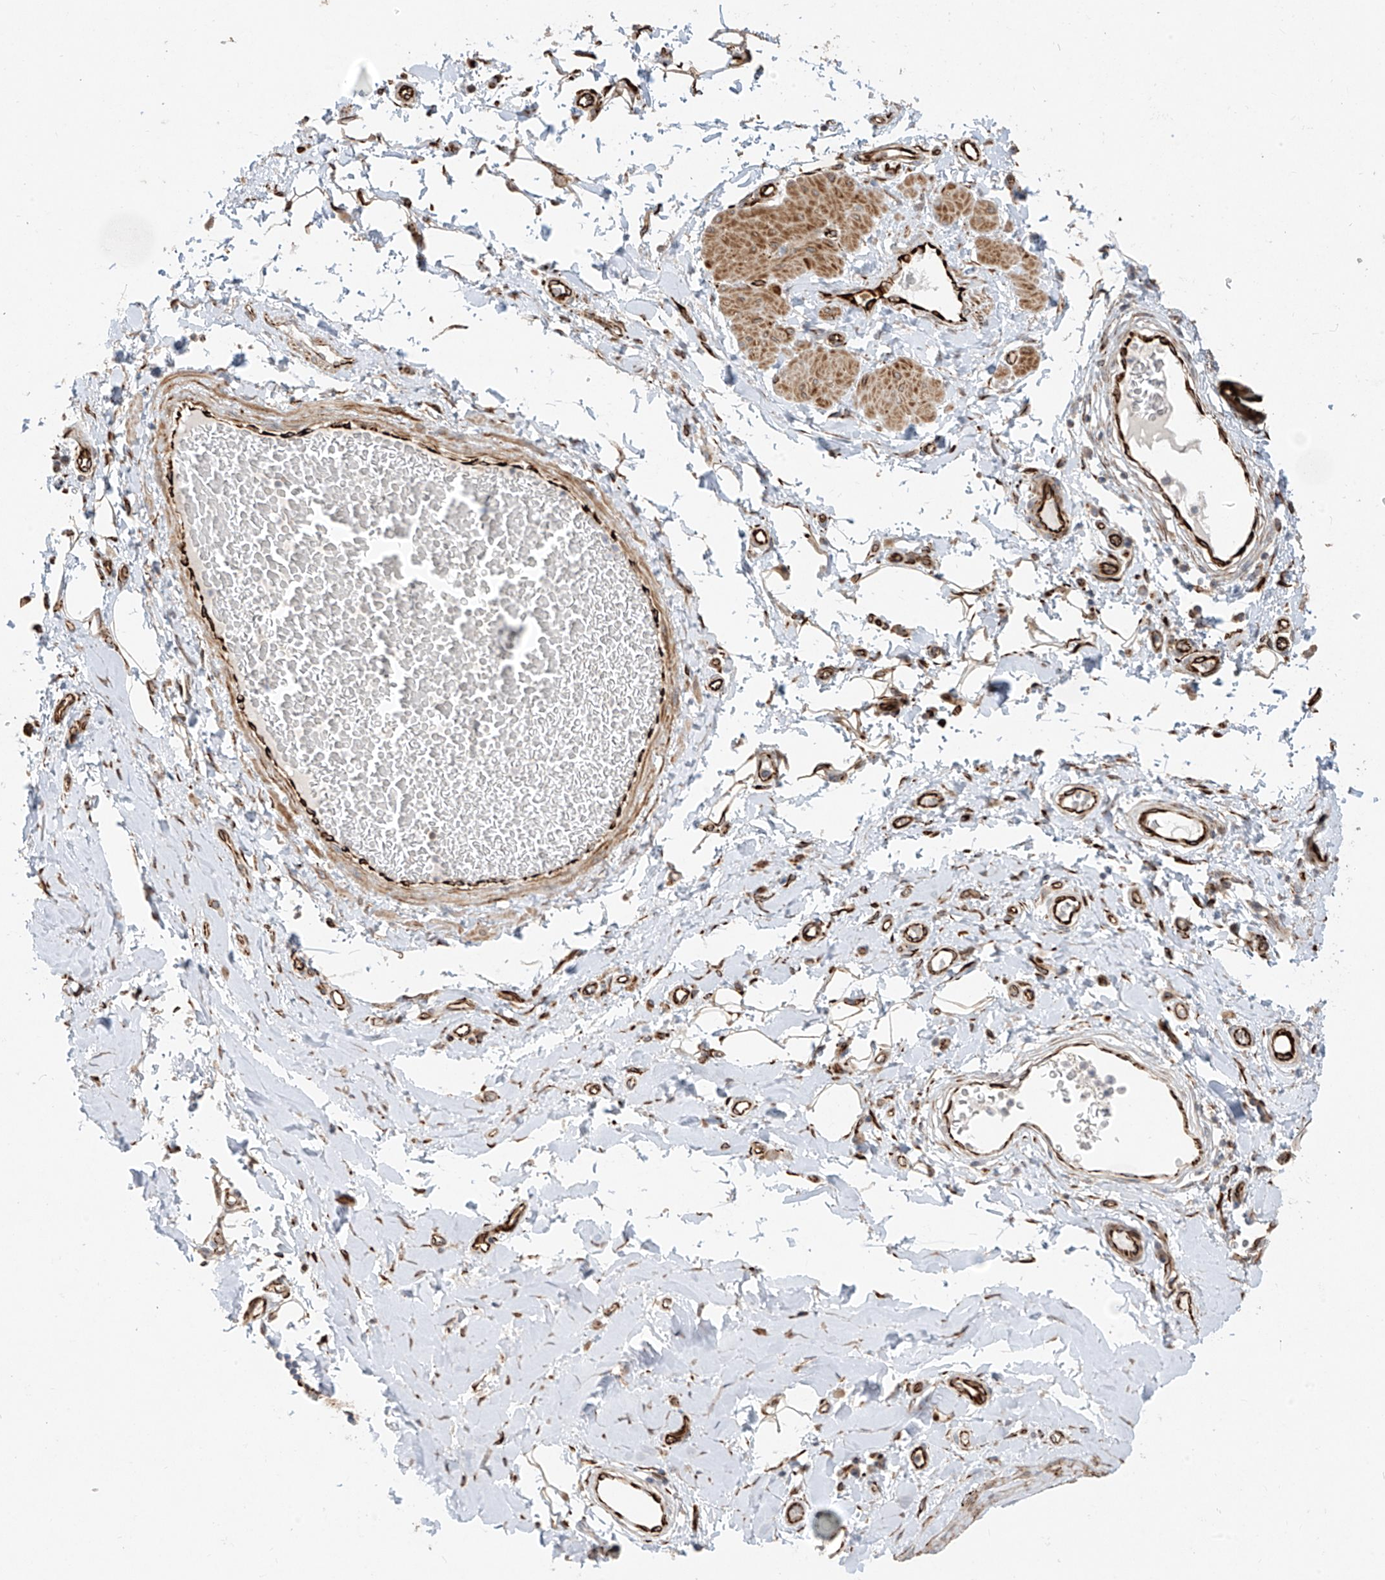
{"staining": {"intensity": "weak", "quantity": ">75%", "location": "cytoplasmic/membranous"}, "tissue": "adipose tissue", "cell_type": "Adipocytes", "image_type": "normal", "snomed": [{"axis": "morphology", "description": "Normal tissue, NOS"}, {"axis": "morphology", "description": "Adenocarcinoma, NOS"}, {"axis": "topography", "description": "Stomach, upper"}, {"axis": "topography", "description": "Peripheral nerve tissue"}], "caption": "This is an image of IHC staining of unremarkable adipose tissue, which shows weak staining in the cytoplasmic/membranous of adipocytes.", "gene": "DCDC2", "patient": {"sex": "male", "age": 62}}